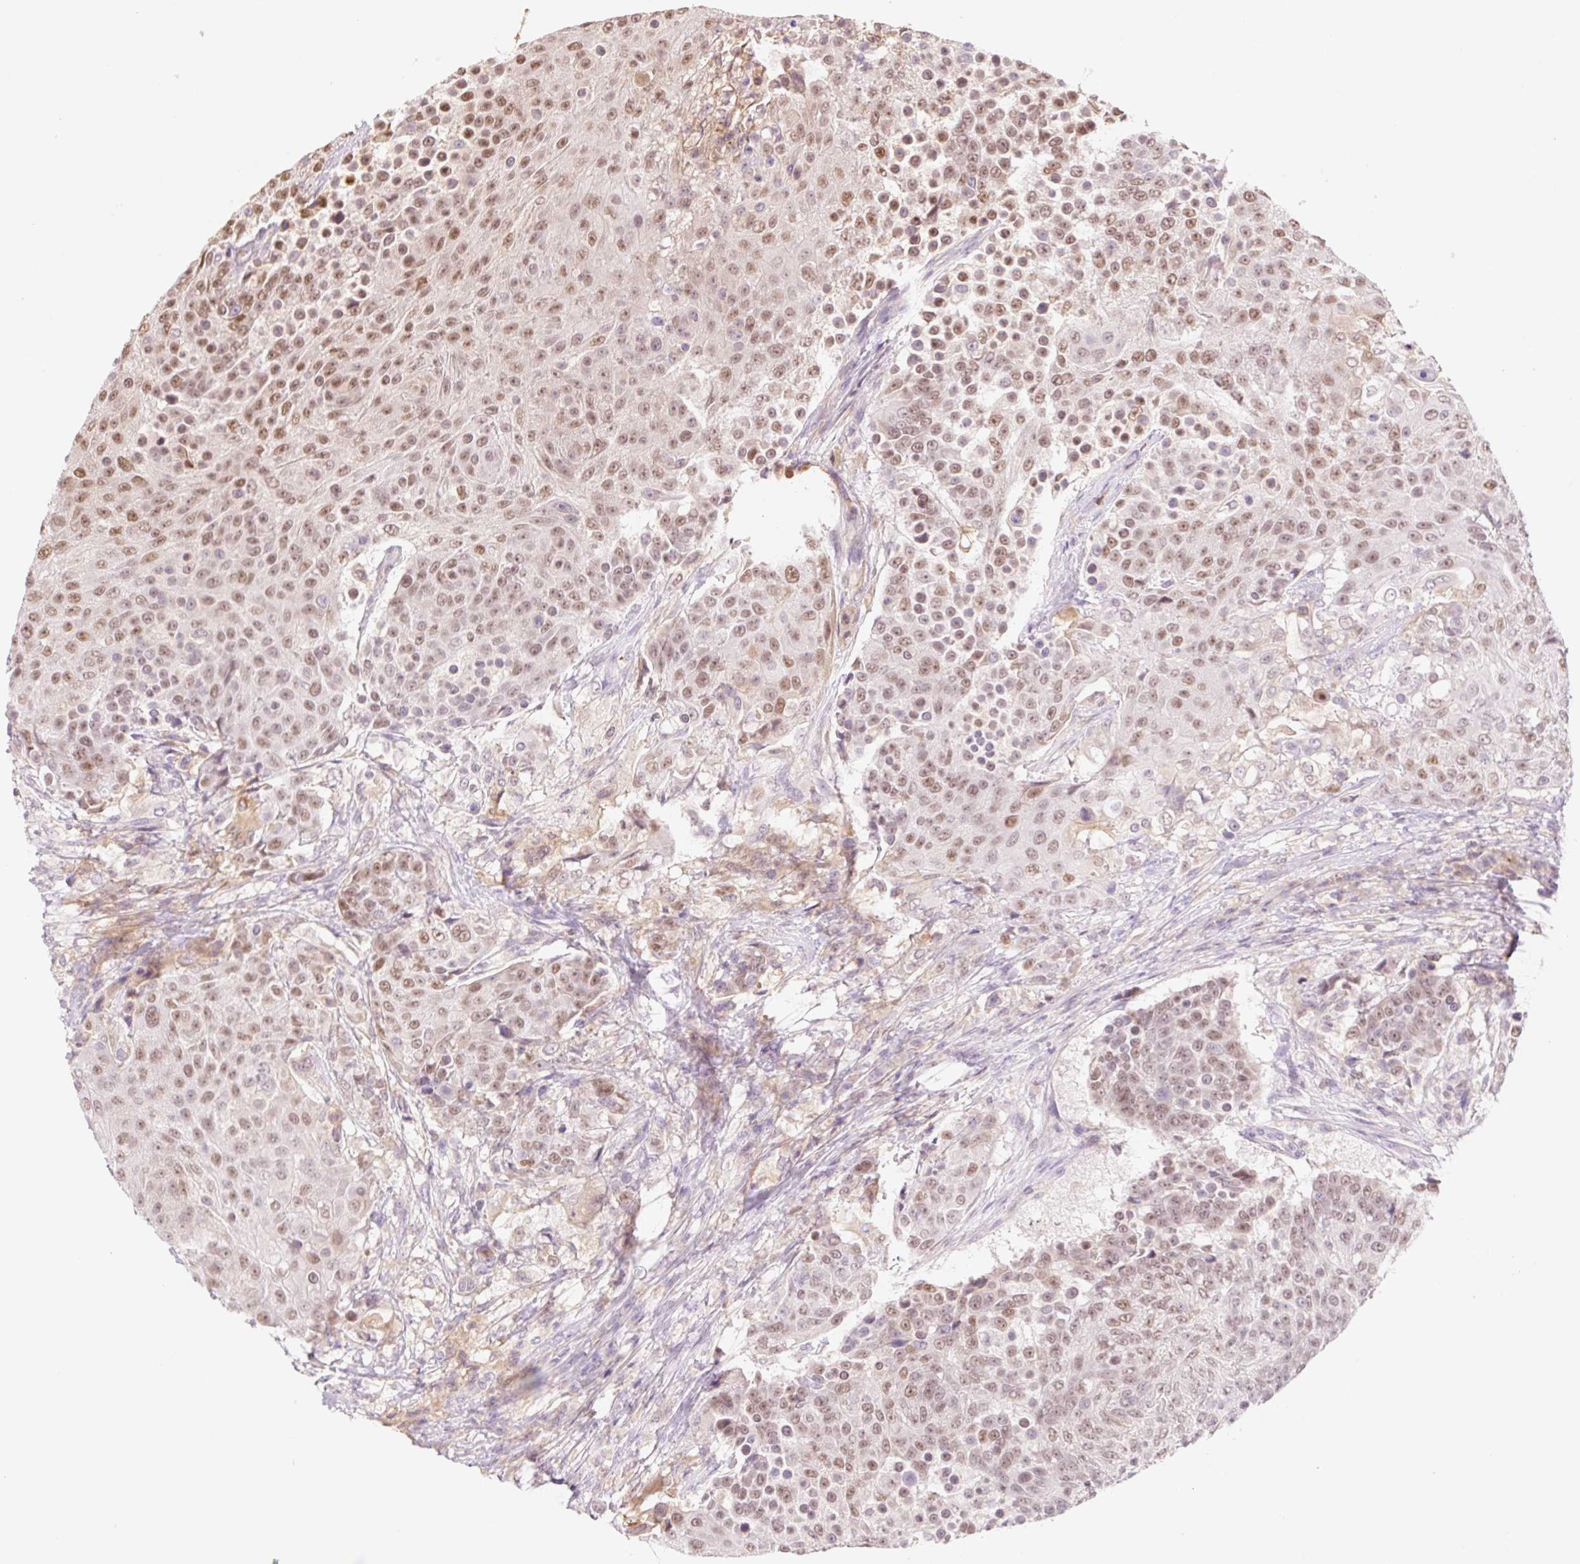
{"staining": {"intensity": "moderate", "quantity": ">75%", "location": "nuclear"}, "tissue": "urothelial cancer", "cell_type": "Tumor cells", "image_type": "cancer", "snomed": [{"axis": "morphology", "description": "Urothelial carcinoma, High grade"}, {"axis": "topography", "description": "Urinary bladder"}], "caption": "Urothelial cancer stained with a brown dye reveals moderate nuclear positive positivity in about >75% of tumor cells.", "gene": "HEBP1", "patient": {"sex": "female", "age": 63}}